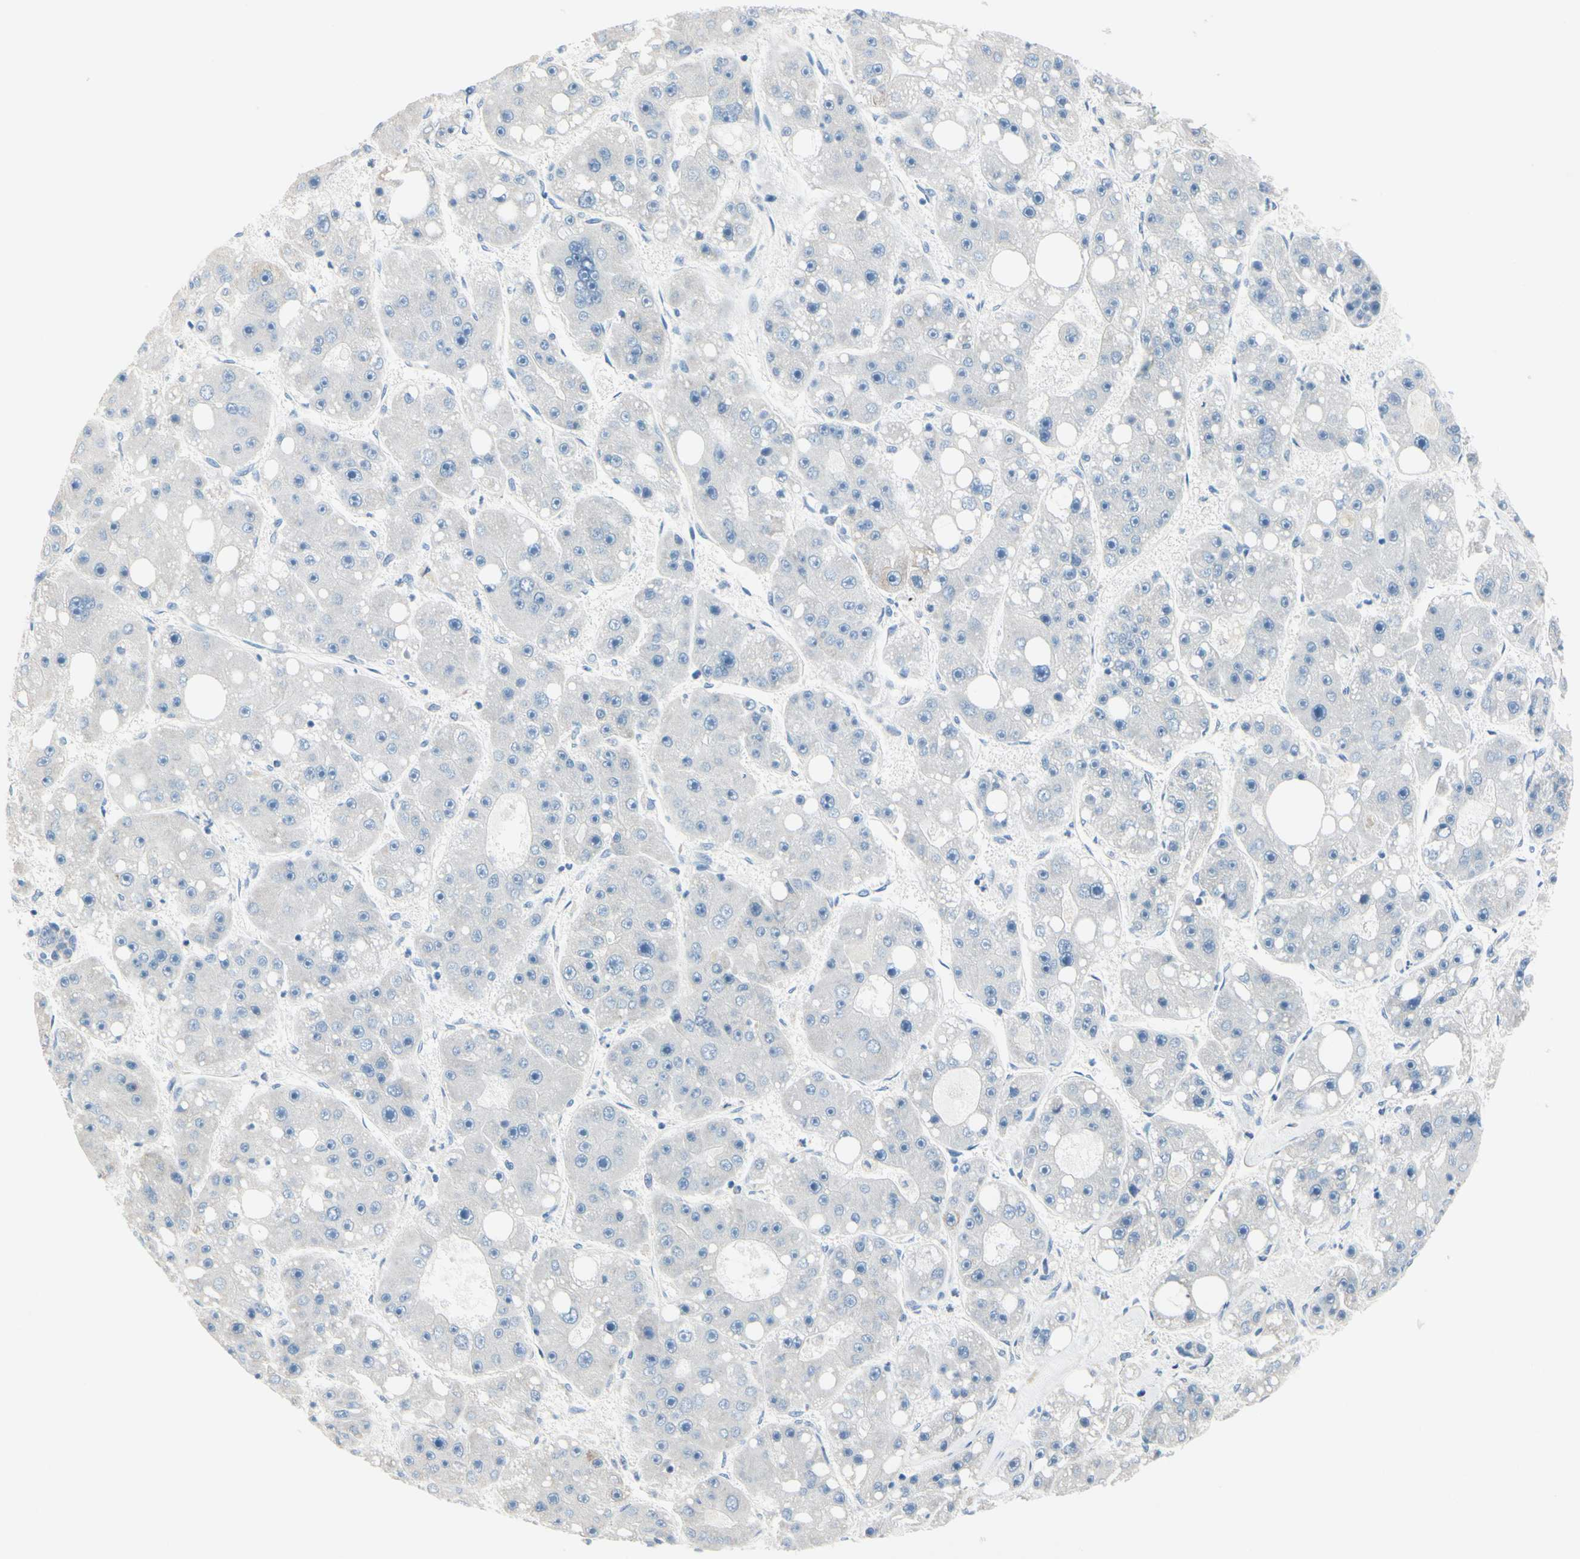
{"staining": {"intensity": "negative", "quantity": "none", "location": "none"}, "tissue": "liver cancer", "cell_type": "Tumor cells", "image_type": "cancer", "snomed": [{"axis": "morphology", "description": "Carcinoma, Hepatocellular, NOS"}, {"axis": "topography", "description": "Liver"}], "caption": "Liver hepatocellular carcinoma was stained to show a protein in brown. There is no significant staining in tumor cells.", "gene": "CKAP2", "patient": {"sex": "female", "age": 61}}